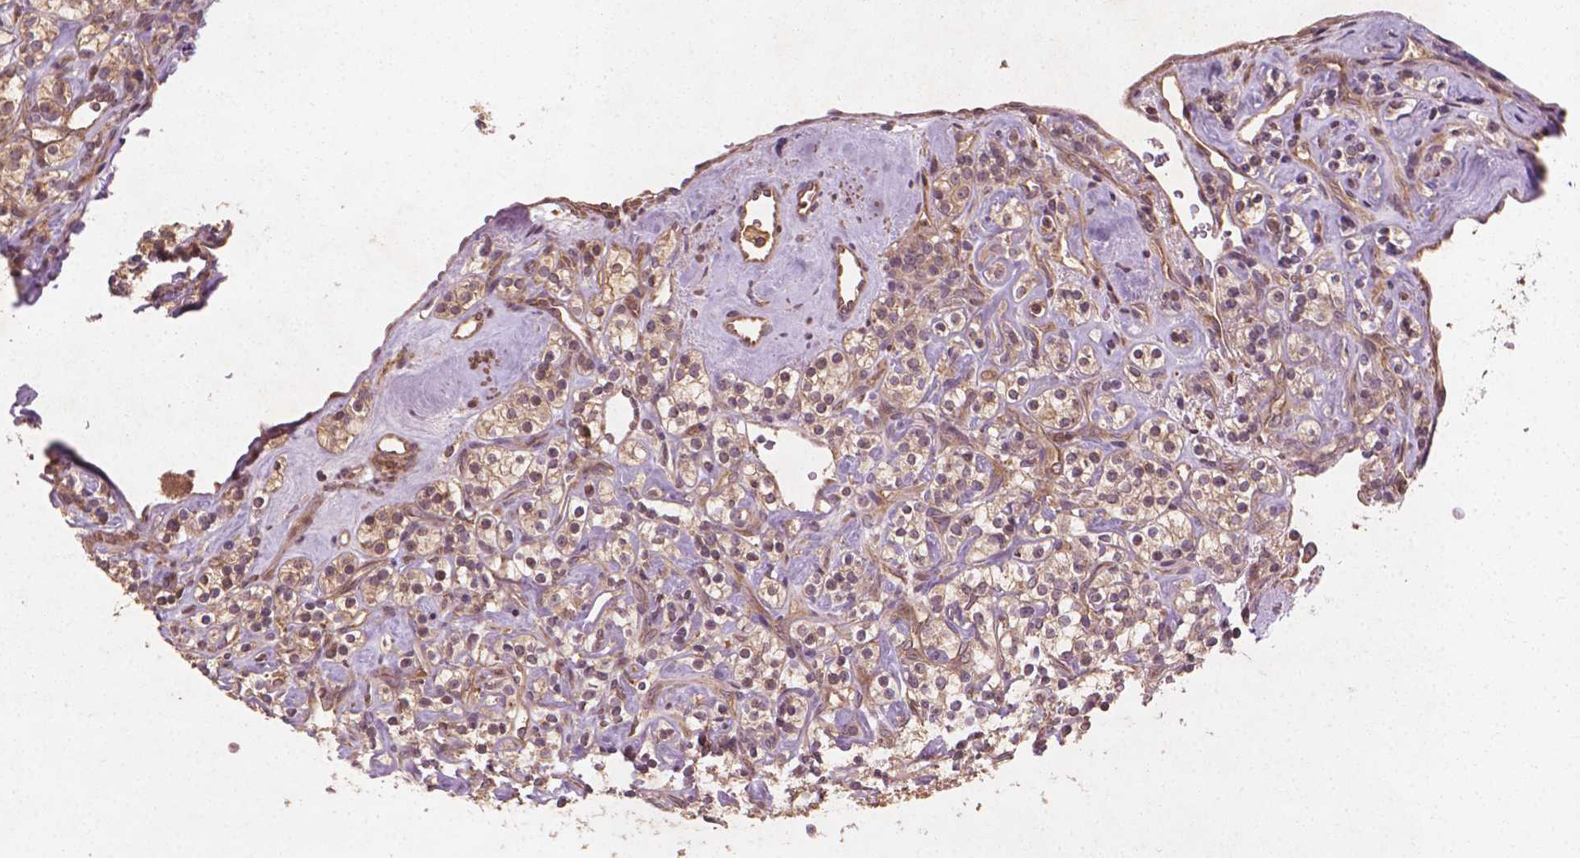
{"staining": {"intensity": "weak", "quantity": ">75%", "location": "cytoplasmic/membranous"}, "tissue": "renal cancer", "cell_type": "Tumor cells", "image_type": "cancer", "snomed": [{"axis": "morphology", "description": "Adenocarcinoma, NOS"}, {"axis": "topography", "description": "Kidney"}], "caption": "Renal adenocarcinoma tissue displays weak cytoplasmic/membranous positivity in approximately >75% of tumor cells", "gene": "CYFIP2", "patient": {"sex": "male", "age": 77}}